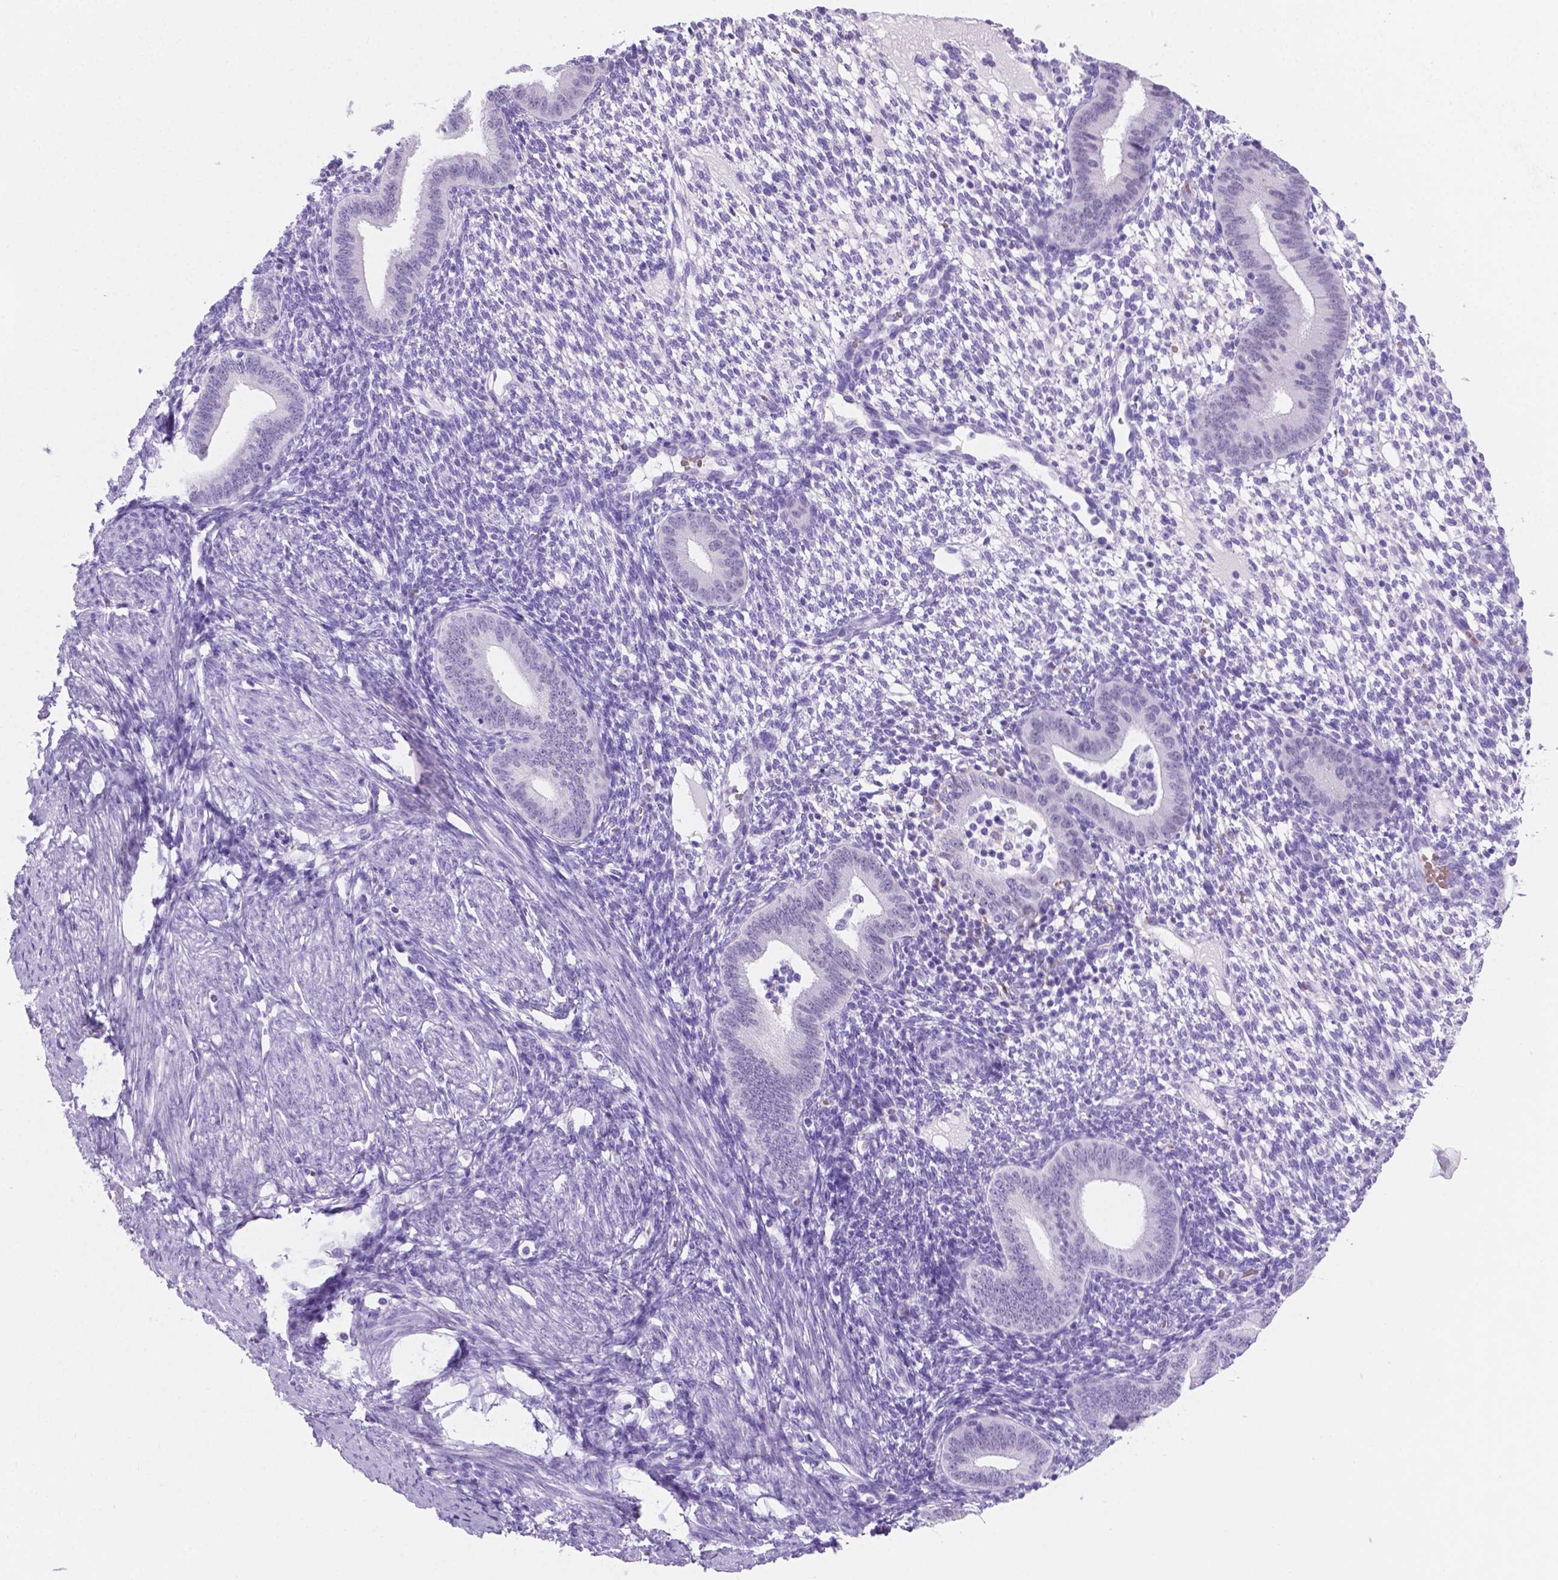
{"staining": {"intensity": "negative", "quantity": "none", "location": "none"}, "tissue": "endometrium", "cell_type": "Cells in endometrial stroma", "image_type": "normal", "snomed": [{"axis": "morphology", "description": "Normal tissue, NOS"}, {"axis": "topography", "description": "Endometrium"}], "caption": "Photomicrograph shows no significant protein positivity in cells in endometrial stroma of benign endometrium. The staining was performed using DAB (3,3'-diaminobenzidine) to visualize the protein expression in brown, while the nuclei were stained in blue with hematoxylin (Magnification: 20x).", "gene": "GRIN2B", "patient": {"sex": "female", "age": 40}}